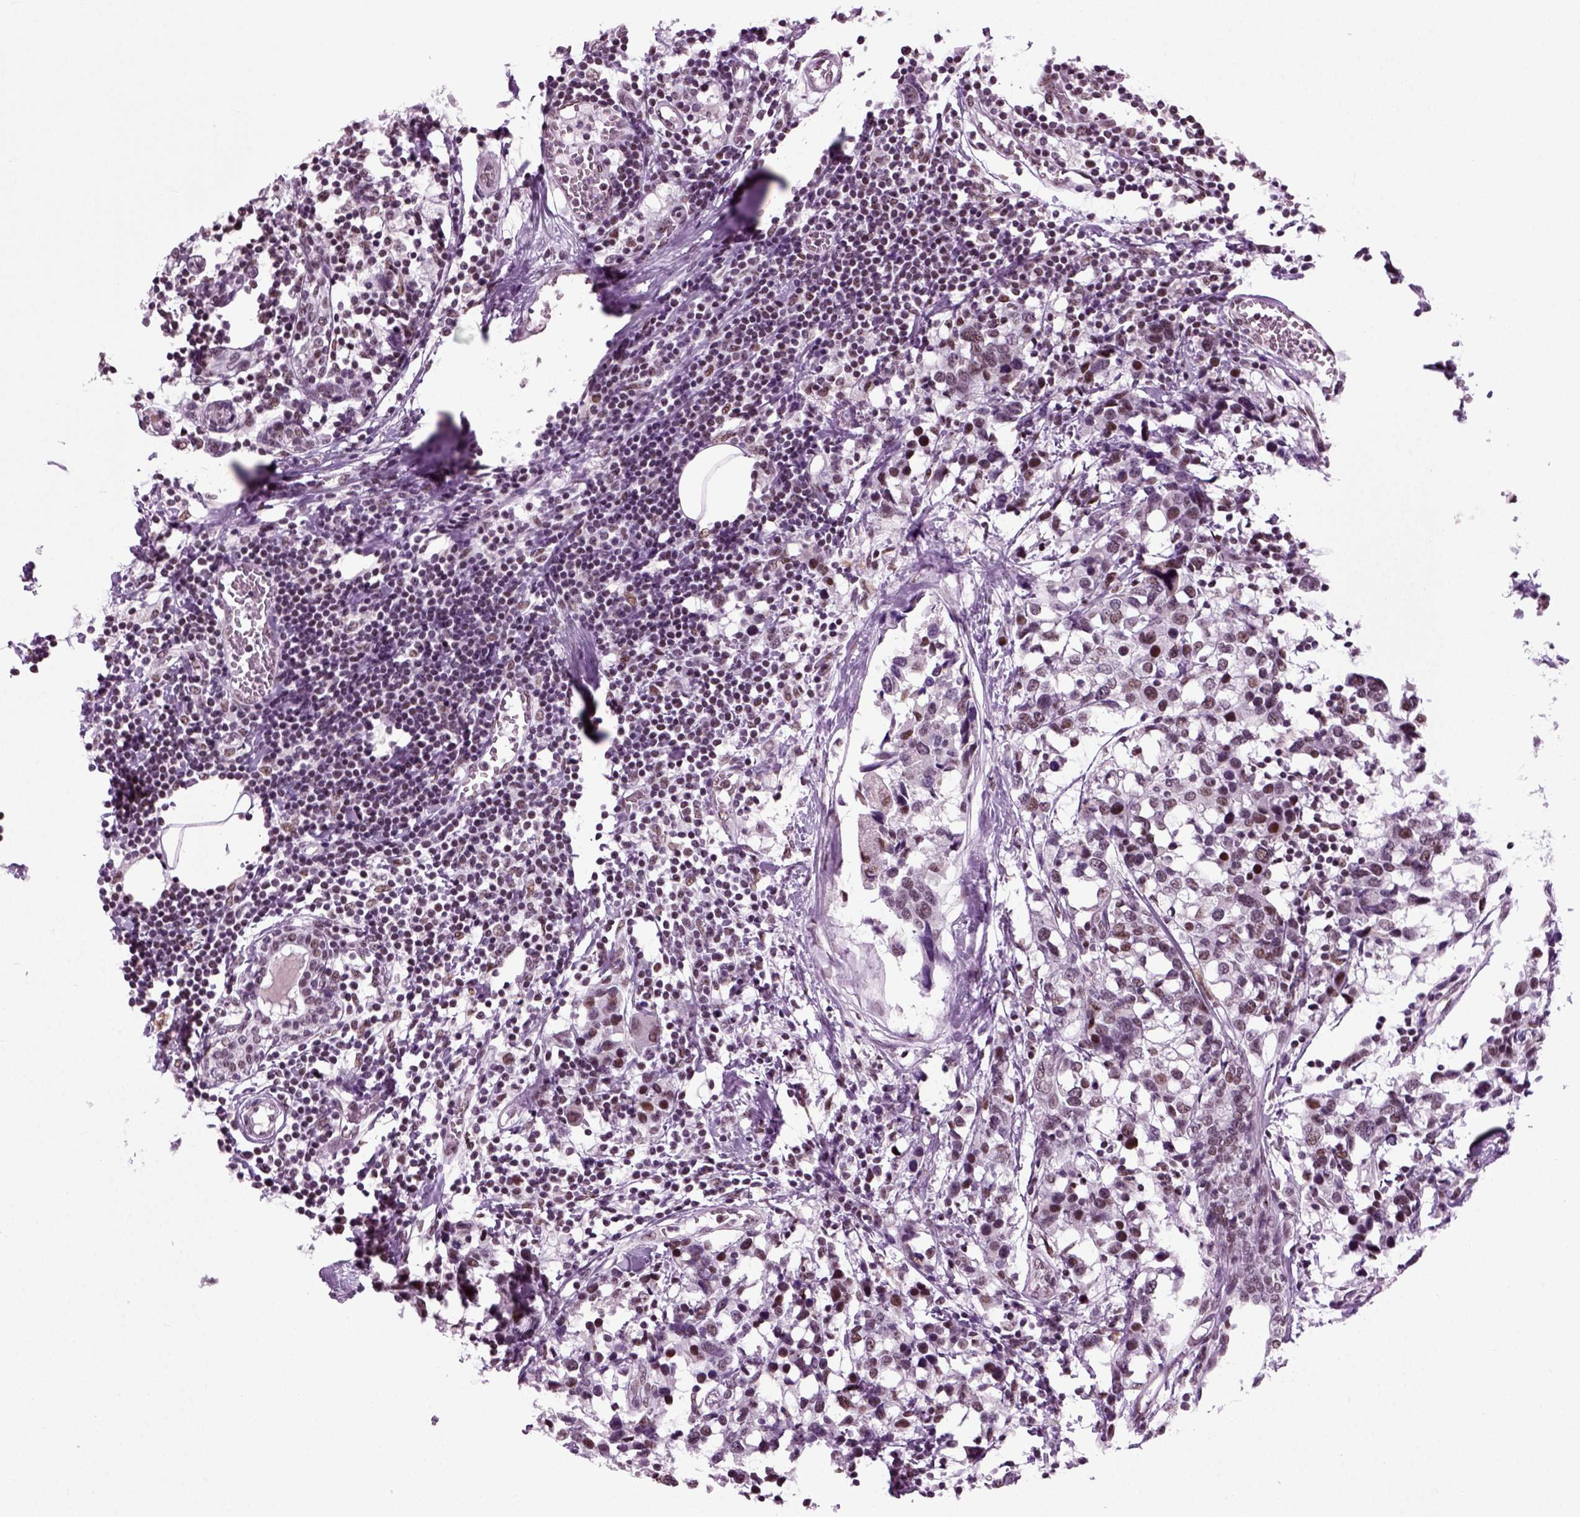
{"staining": {"intensity": "moderate", "quantity": "<25%", "location": "nuclear"}, "tissue": "breast cancer", "cell_type": "Tumor cells", "image_type": "cancer", "snomed": [{"axis": "morphology", "description": "Lobular carcinoma"}, {"axis": "topography", "description": "Breast"}], "caption": "Tumor cells show low levels of moderate nuclear positivity in approximately <25% of cells in breast cancer. Nuclei are stained in blue.", "gene": "RCOR3", "patient": {"sex": "female", "age": 59}}